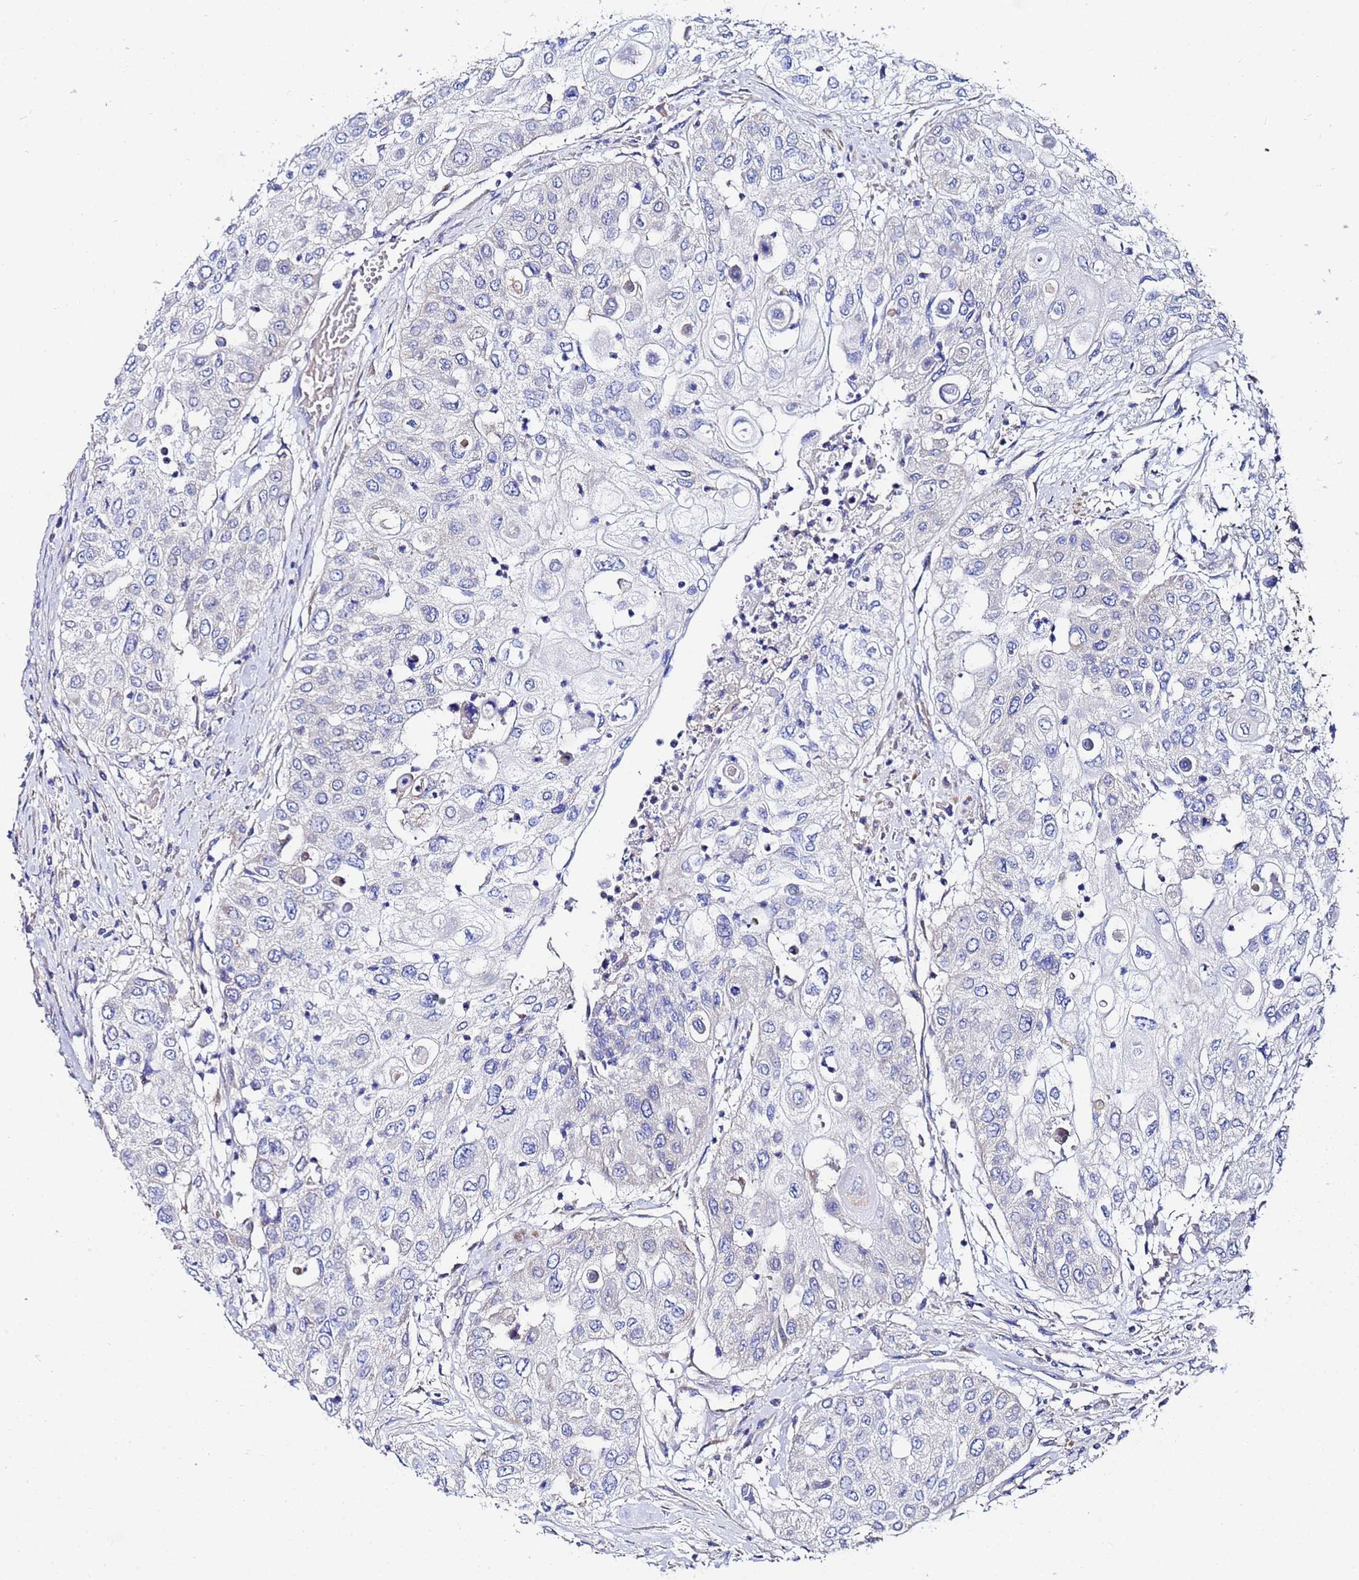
{"staining": {"intensity": "negative", "quantity": "none", "location": "none"}, "tissue": "urothelial cancer", "cell_type": "Tumor cells", "image_type": "cancer", "snomed": [{"axis": "morphology", "description": "Urothelial carcinoma, High grade"}, {"axis": "topography", "description": "Urinary bladder"}], "caption": "The image reveals no significant expression in tumor cells of urothelial carcinoma (high-grade).", "gene": "FAHD2A", "patient": {"sex": "female", "age": 79}}